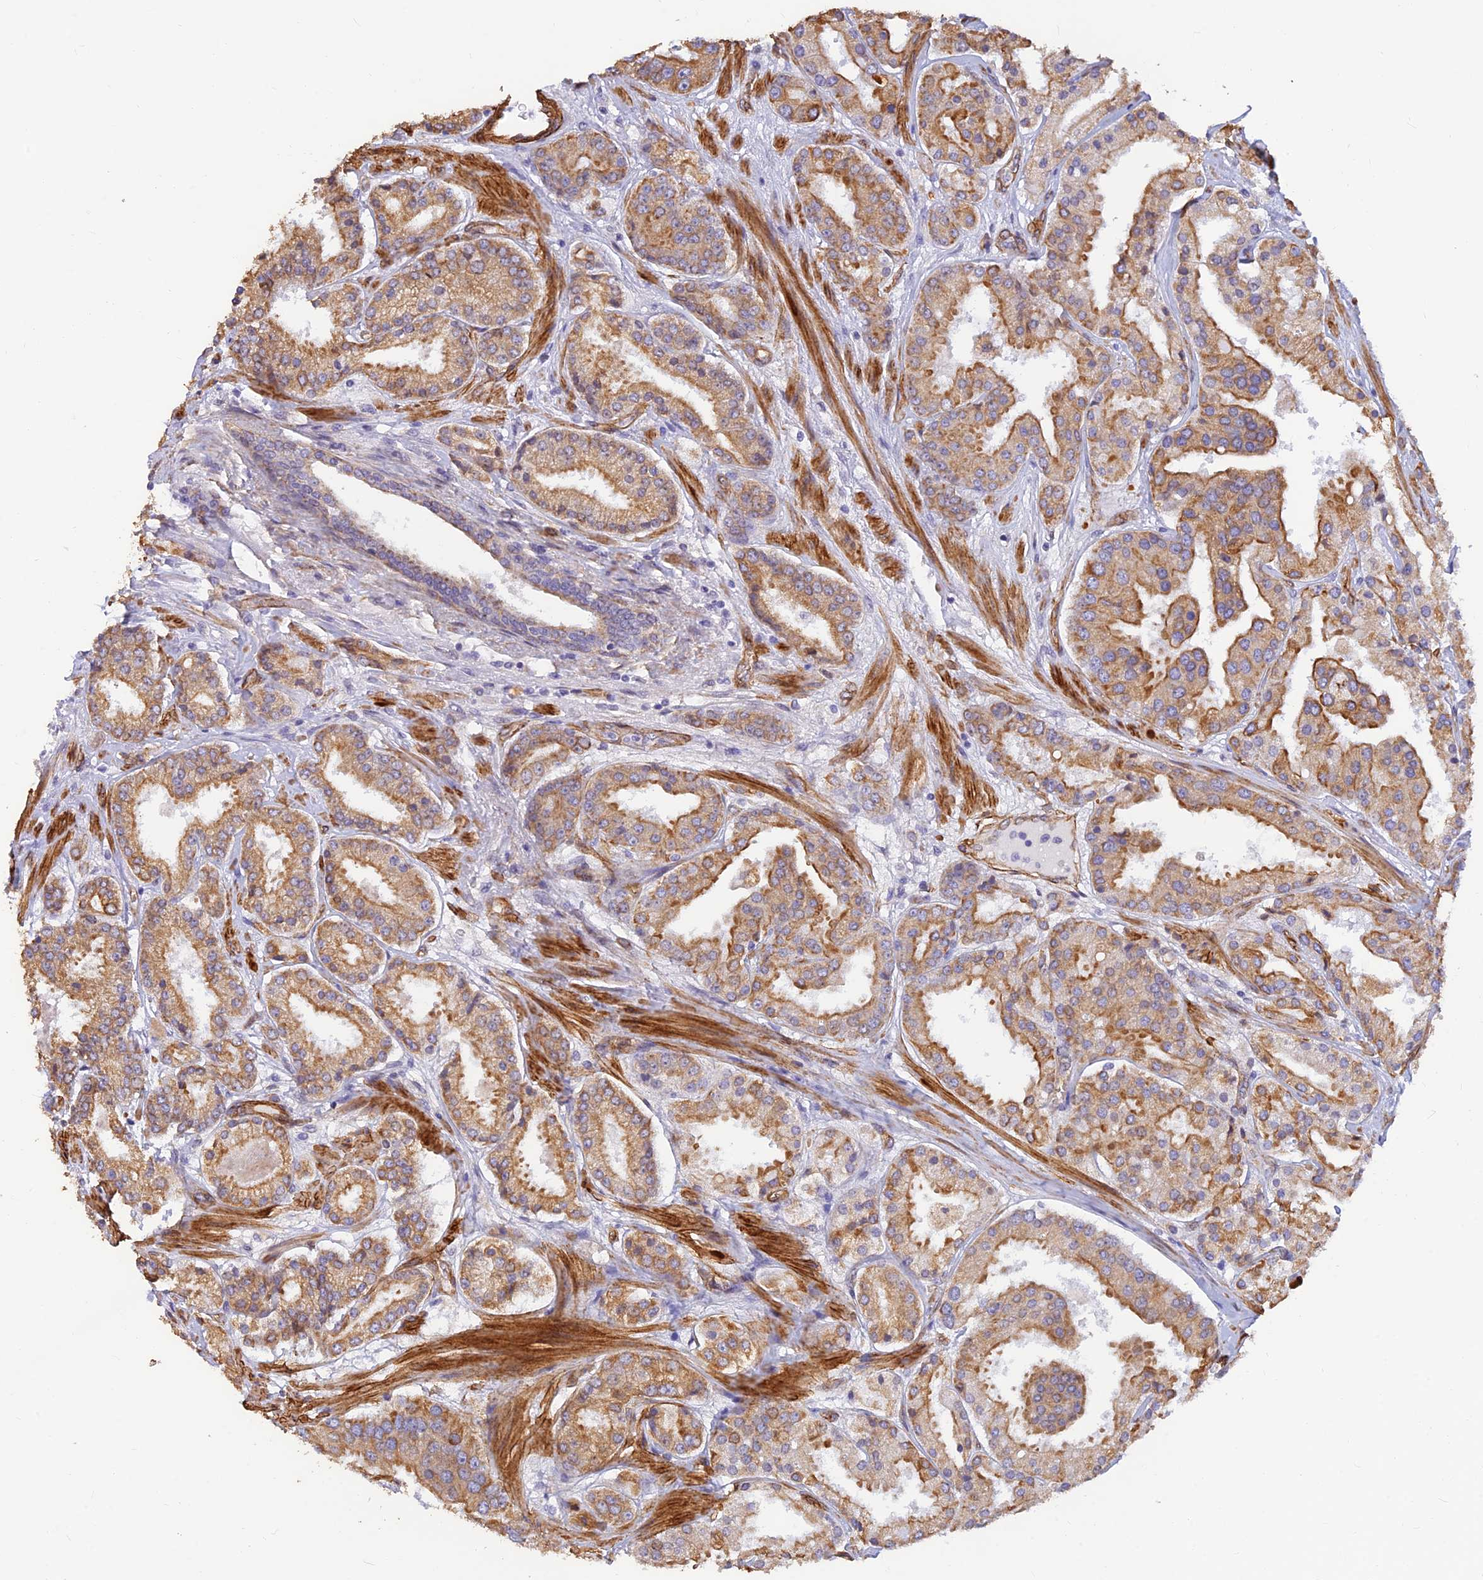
{"staining": {"intensity": "moderate", "quantity": ">75%", "location": "cytoplasmic/membranous"}, "tissue": "prostate cancer", "cell_type": "Tumor cells", "image_type": "cancer", "snomed": [{"axis": "morphology", "description": "Adenocarcinoma, High grade"}, {"axis": "topography", "description": "Prostate"}], "caption": "High-grade adenocarcinoma (prostate) was stained to show a protein in brown. There is medium levels of moderate cytoplasmic/membranous staining in about >75% of tumor cells.", "gene": "ALDH1L2", "patient": {"sex": "male", "age": 63}}